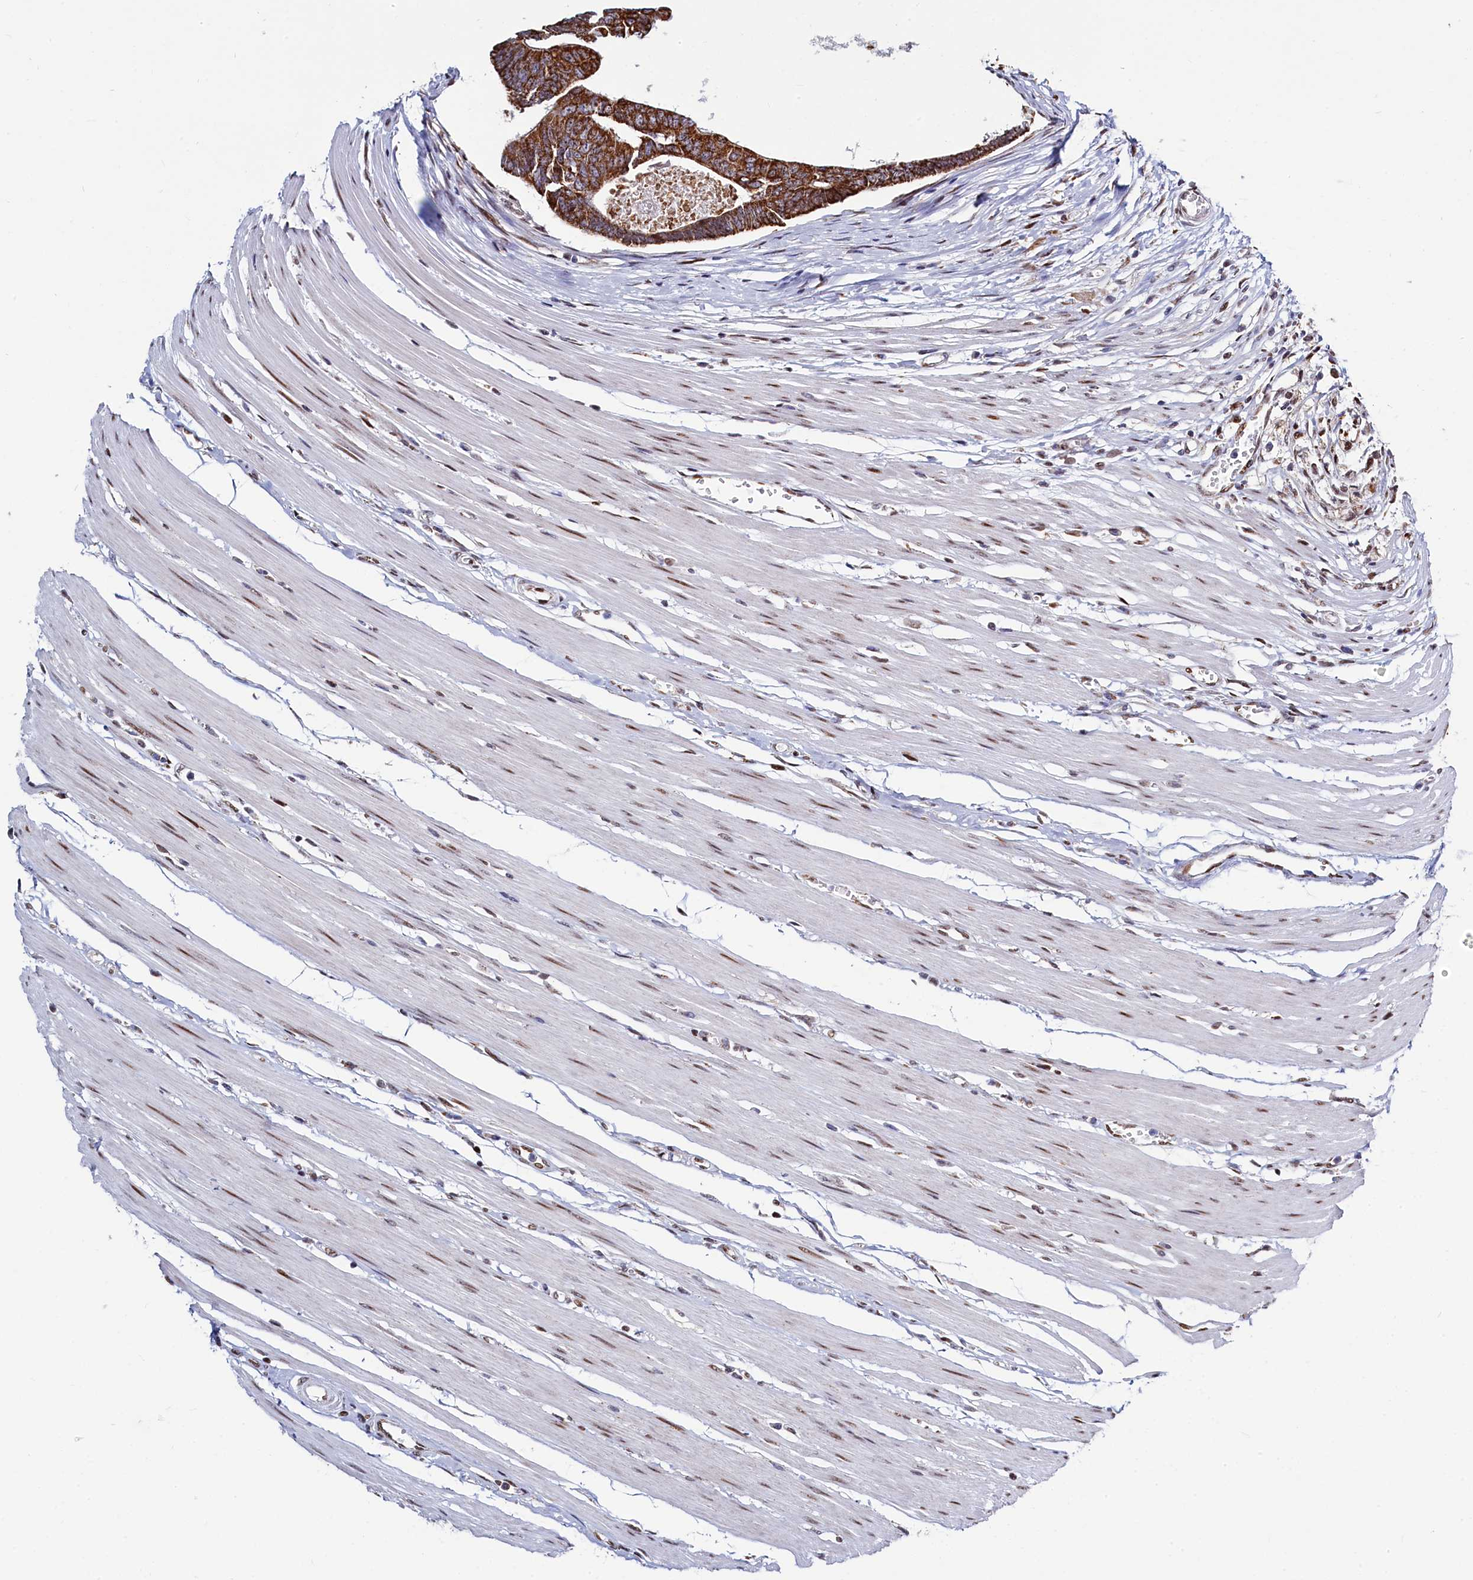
{"staining": {"intensity": "strong", "quantity": ">75%", "location": "cytoplasmic/membranous"}, "tissue": "colorectal cancer", "cell_type": "Tumor cells", "image_type": "cancer", "snomed": [{"axis": "morphology", "description": "Adenocarcinoma, NOS"}, {"axis": "topography", "description": "Rectum"}], "caption": "Immunohistochemistry (DAB (3,3'-diaminobenzidine)) staining of adenocarcinoma (colorectal) demonstrates strong cytoplasmic/membranous protein staining in about >75% of tumor cells.", "gene": "HDGFL3", "patient": {"sex": "female", "age": 65}}